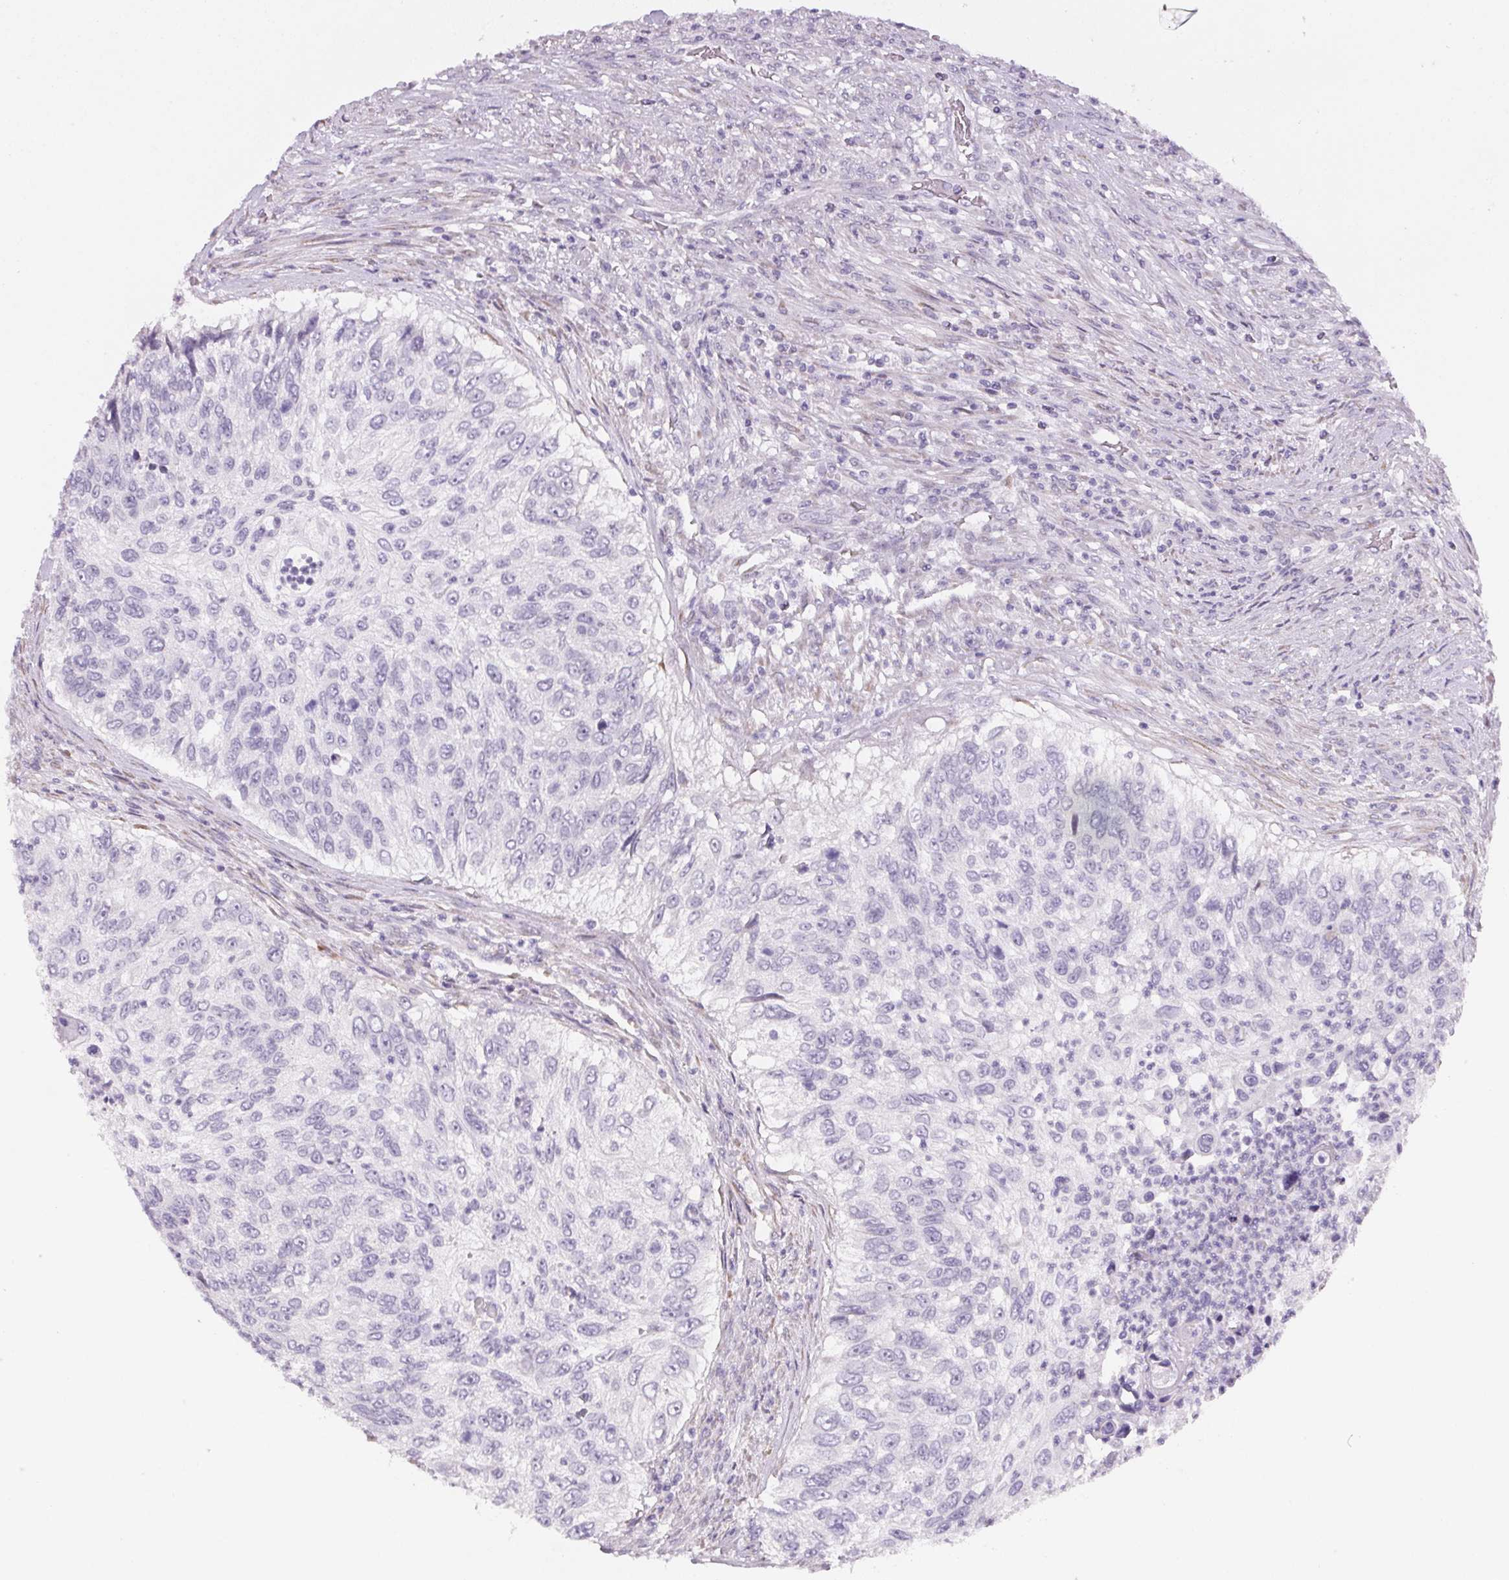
{"staining": {"intensity": "negative", "quantity": "none", "location": "none"}, "tissue": "urothelial cancer", "cell_type": "Tumor cells", "image_type": "cancer", "snomed": [{"axis": "morphology", "description": "Urothelial carcinoma, High grade"}, {"axis": "topography", "description": "Urinary bladder"}], "caption": "Immunohistochemistry histopathology image of neoplastic tissue: high-grade urothelial carcinoma stained with DAB demonstrates no significant protein expression in tumor cells. (Immunohistochemistry, brightfield microscopy, high magnification).", "gene": "CCDC96", "patient": {"sex": "female", "age": 60}}